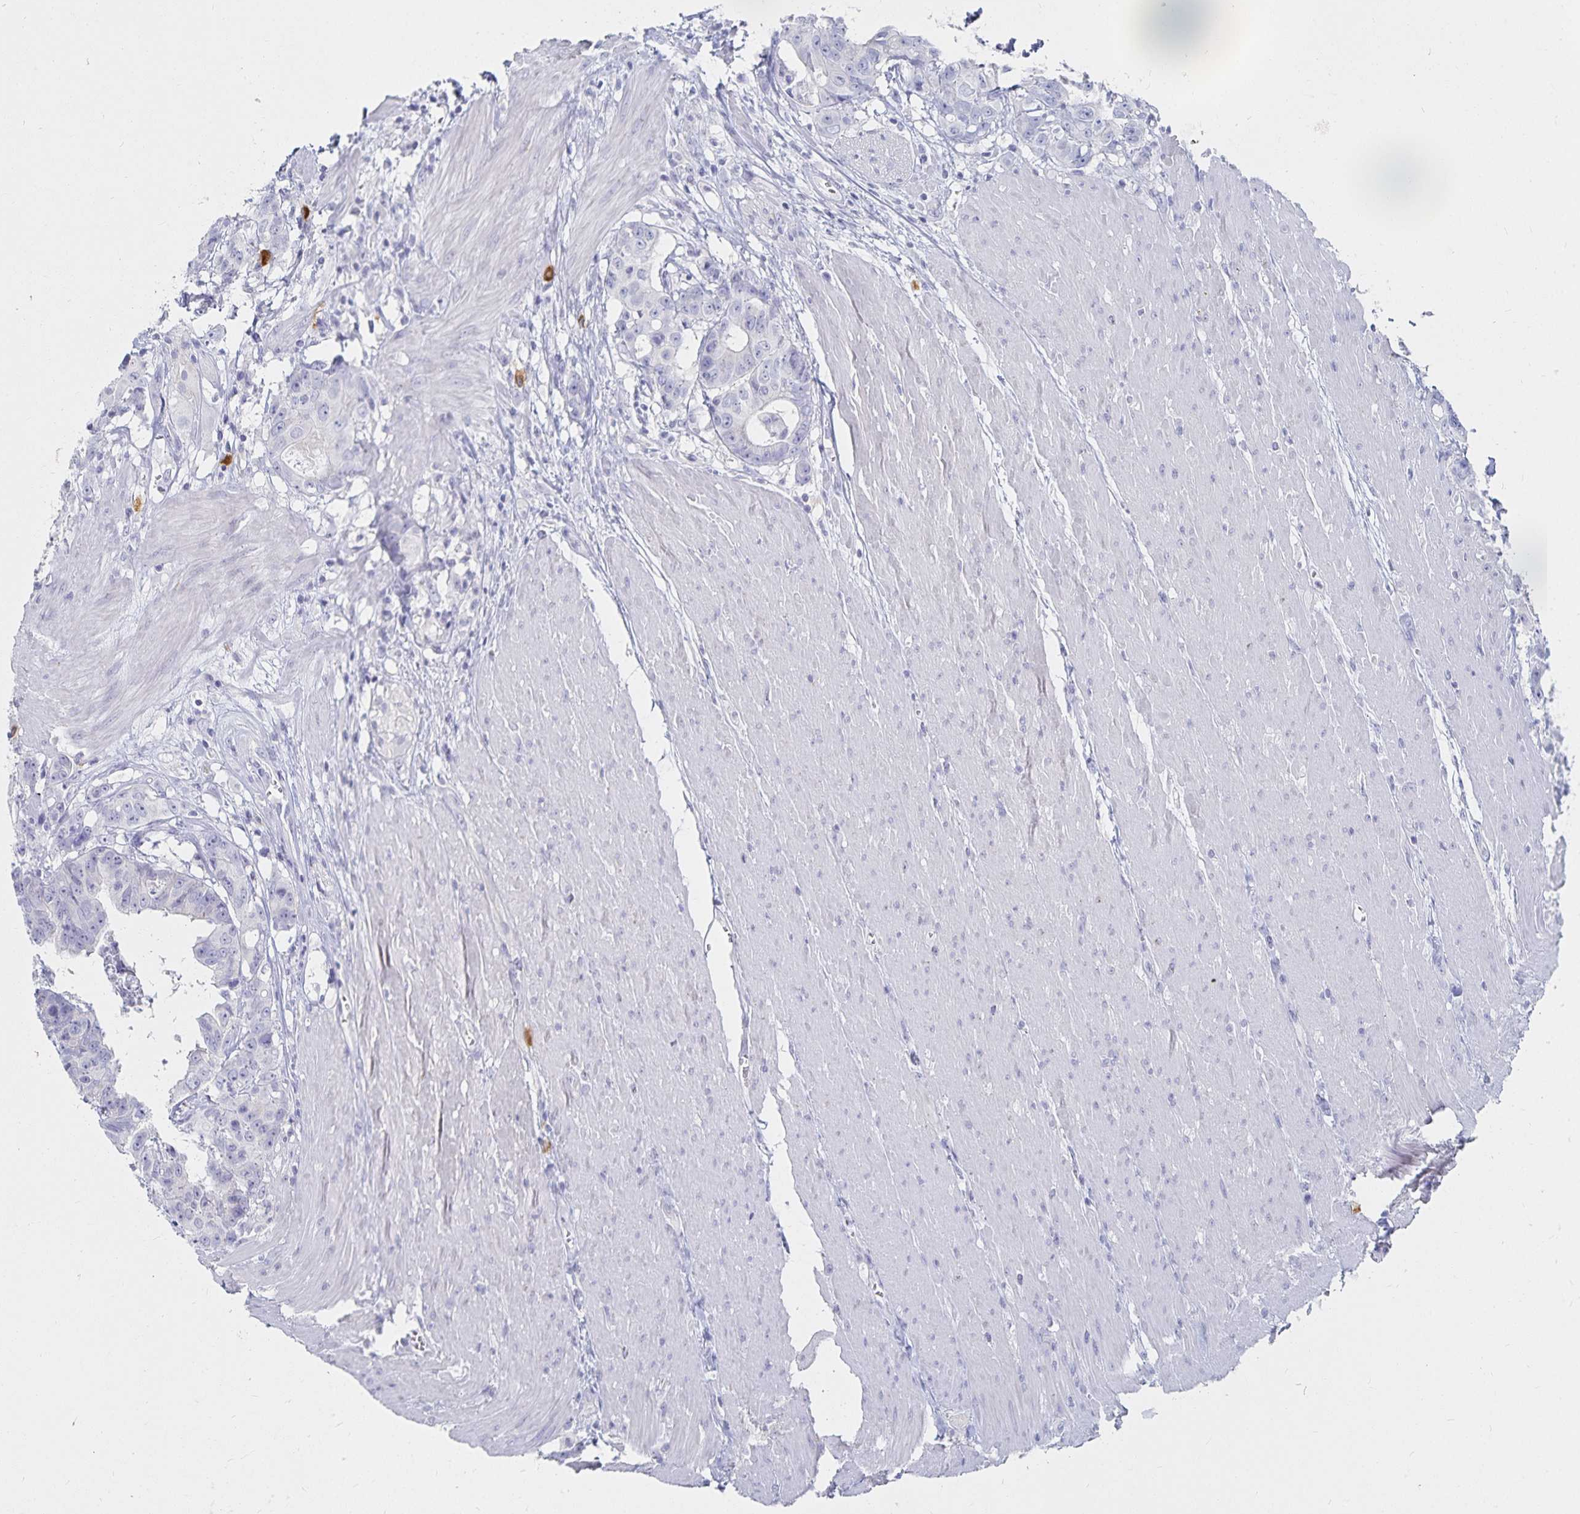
{"staining": {"intensity": "negative", "quantity": "none", "location": "none"}, "tissue": "colorectal cancer", "cell_type": "Tumor cells", "image_type": "cancer", "snomed": [{"axis": "morphology", "description": "Adenocarcinoma, NOS"}, {"axis": "topography", "description": "Rectum"}], "caption": "Protein analysis of colorectal adenocarcinoma displays no significant positivity in tumor cells.", "gene": "TNIP1", "patient": {"sex": "female", "age": 62}}